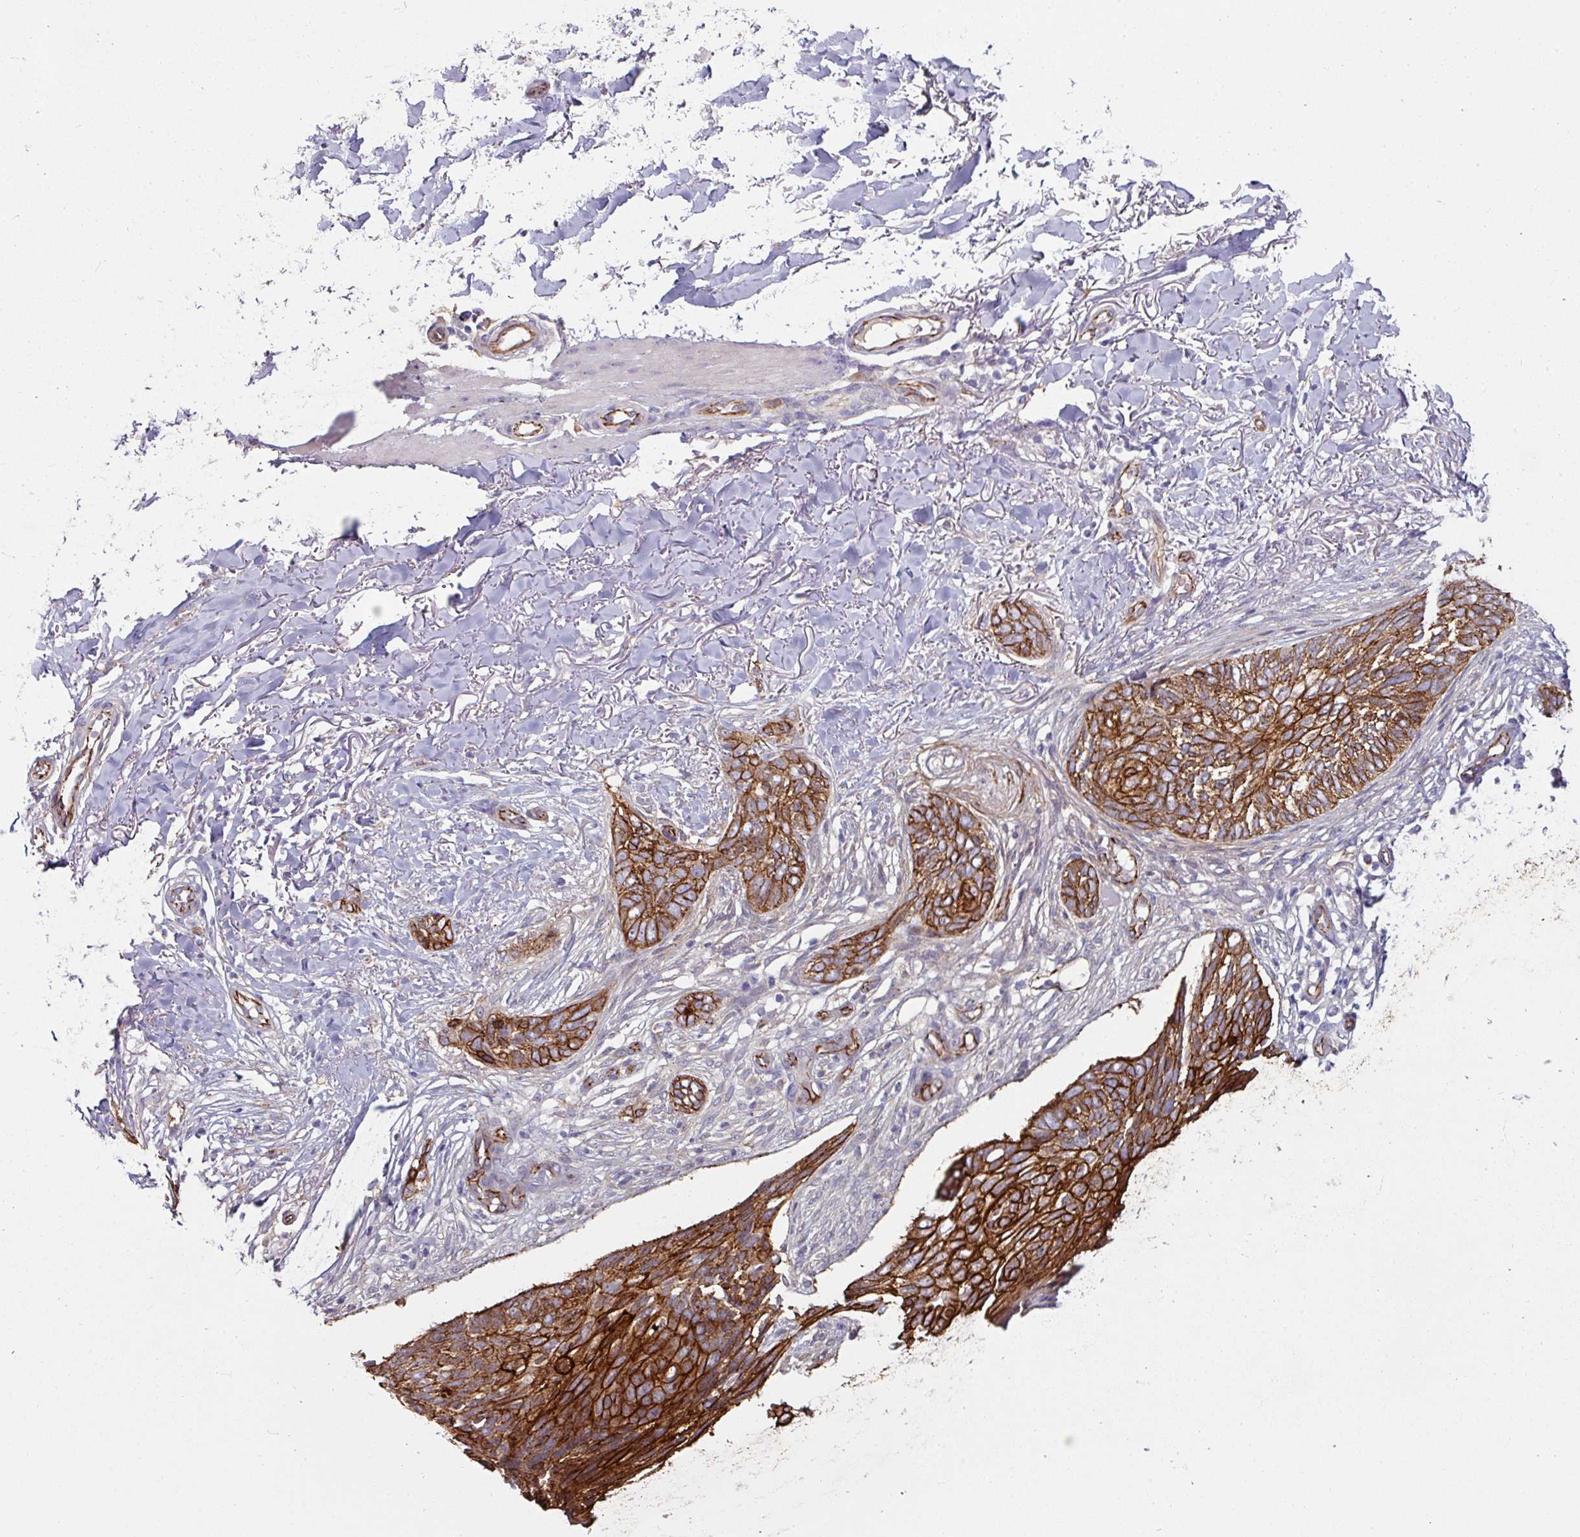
{"staining": {"intensity": "strong", "quantity": ">75%", "location": "cytoplasmic/membranous"}, "tissue": "skin cancer", "cell_type": "Tumor cells", "image_type": "cancer", "snomed": [{"axis": "morphology", "description": "Normal tissue, NOS"}, {"axis": "morphology", "description": "Basal cell carcinoma"}, {"axis": "topography", "description": "Skin"}], "caption": "DAB immunohistochemical staining of basal cell carcinoma (skin) demonstrates strong cytoplasmic/membranous protein staining in approximately >75% of tumor cells.", "gene": "JUP", "patient": {"sex": "female", "age": 67}}